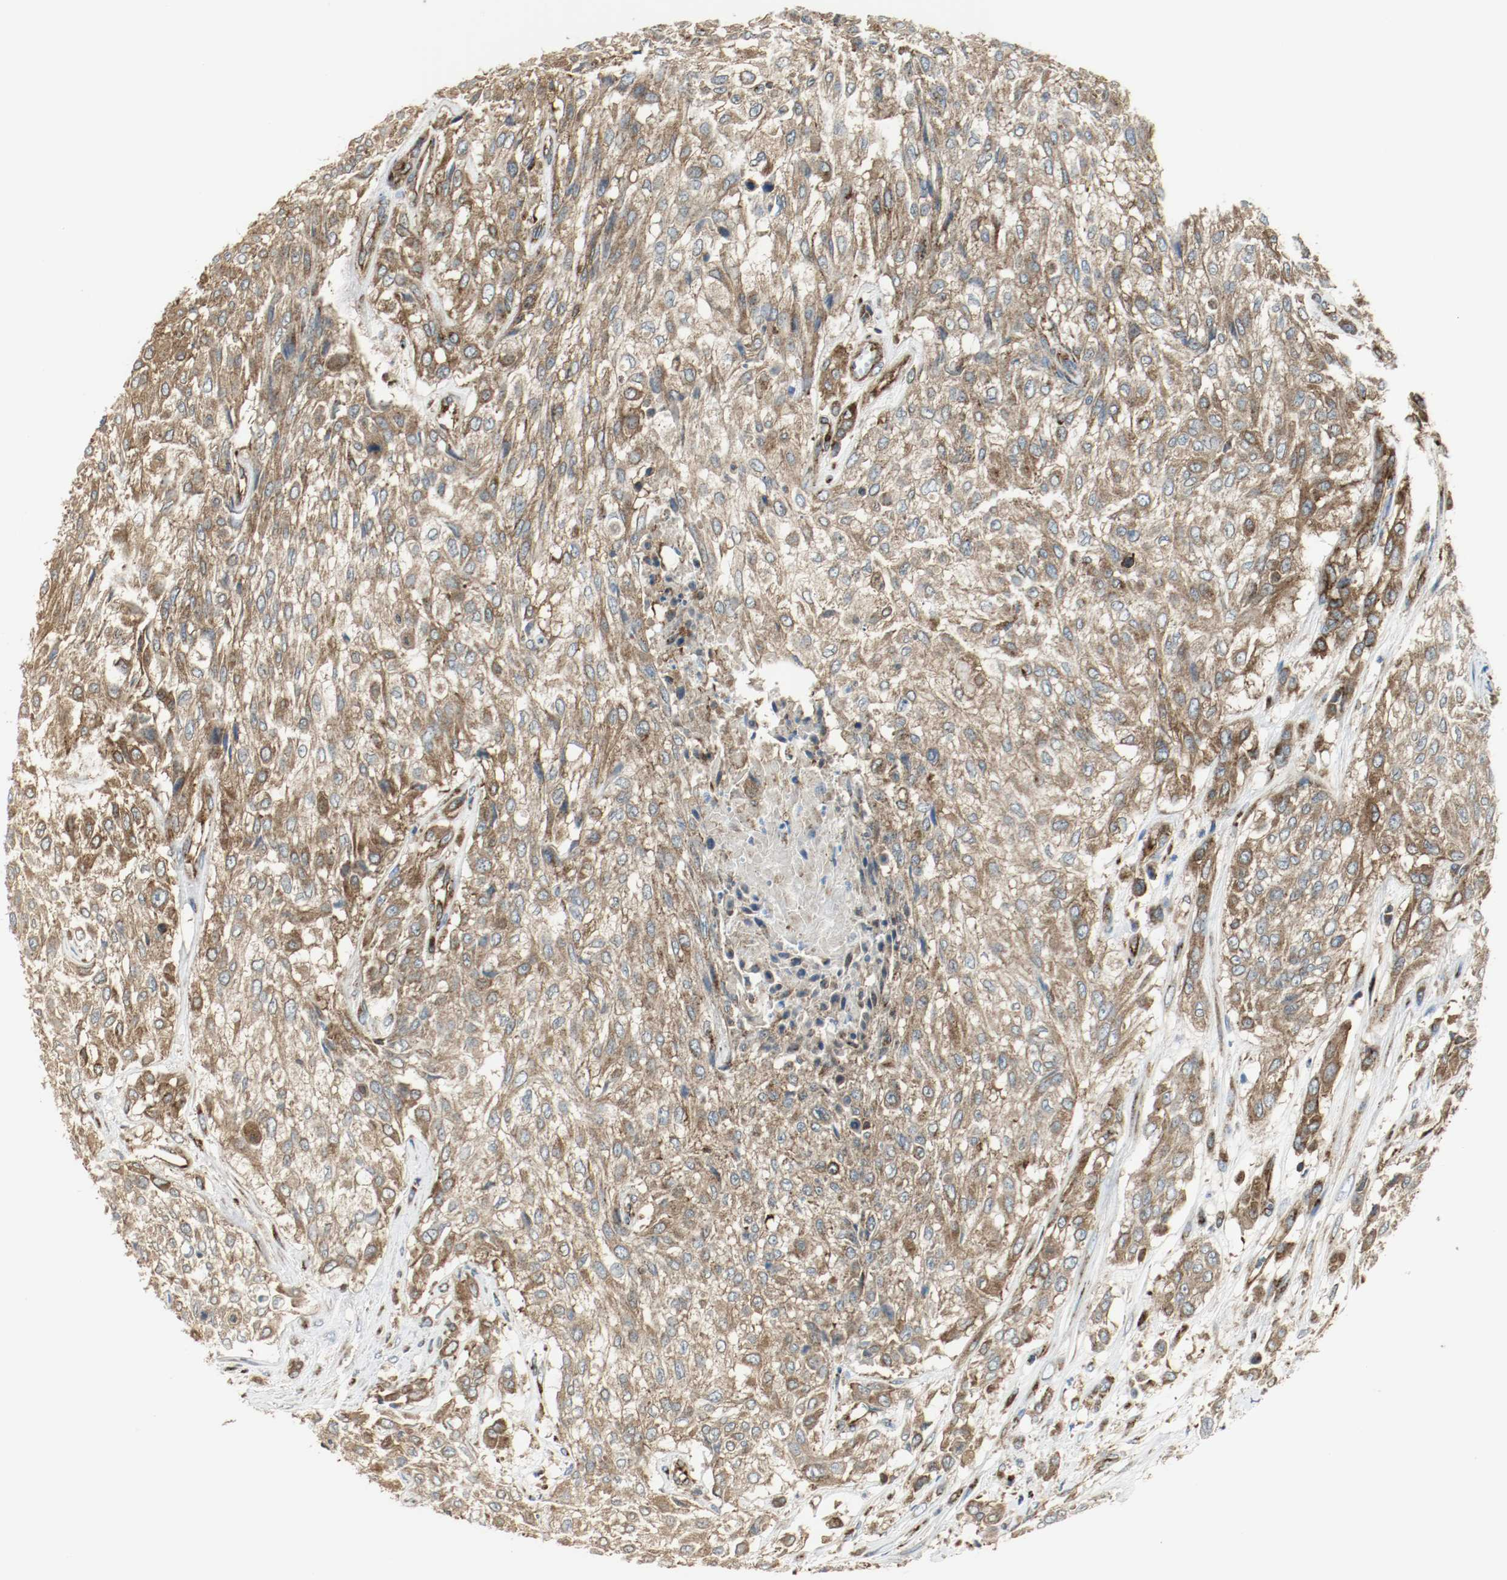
{"staining": {"intensity": "strong", "quantity": ">75%", "location": "cytoplasmic/membranous"}, "tissue": "urothelial cancer", "cell_type": "Tumor cells", "image_type": "cancer", "snomed": [{"axis": "morphology", "description": "Urothelial carcinoma, High grade"}, {"axis": "topography", "description": "Urinary bladder"}], "caption": "Immunohistochemistry micrograph of neoplastic tissue: human urothelial cancer stained using immunohistochemistry demonstrates high levels of strong protein expression localized specifically in the cytoplasmic/membranous of tumor cells, appearing as a cytoplasmic/membranous brown color.", "gene": "PLCG1", "patient": {"sex": "male", "age": 57}}